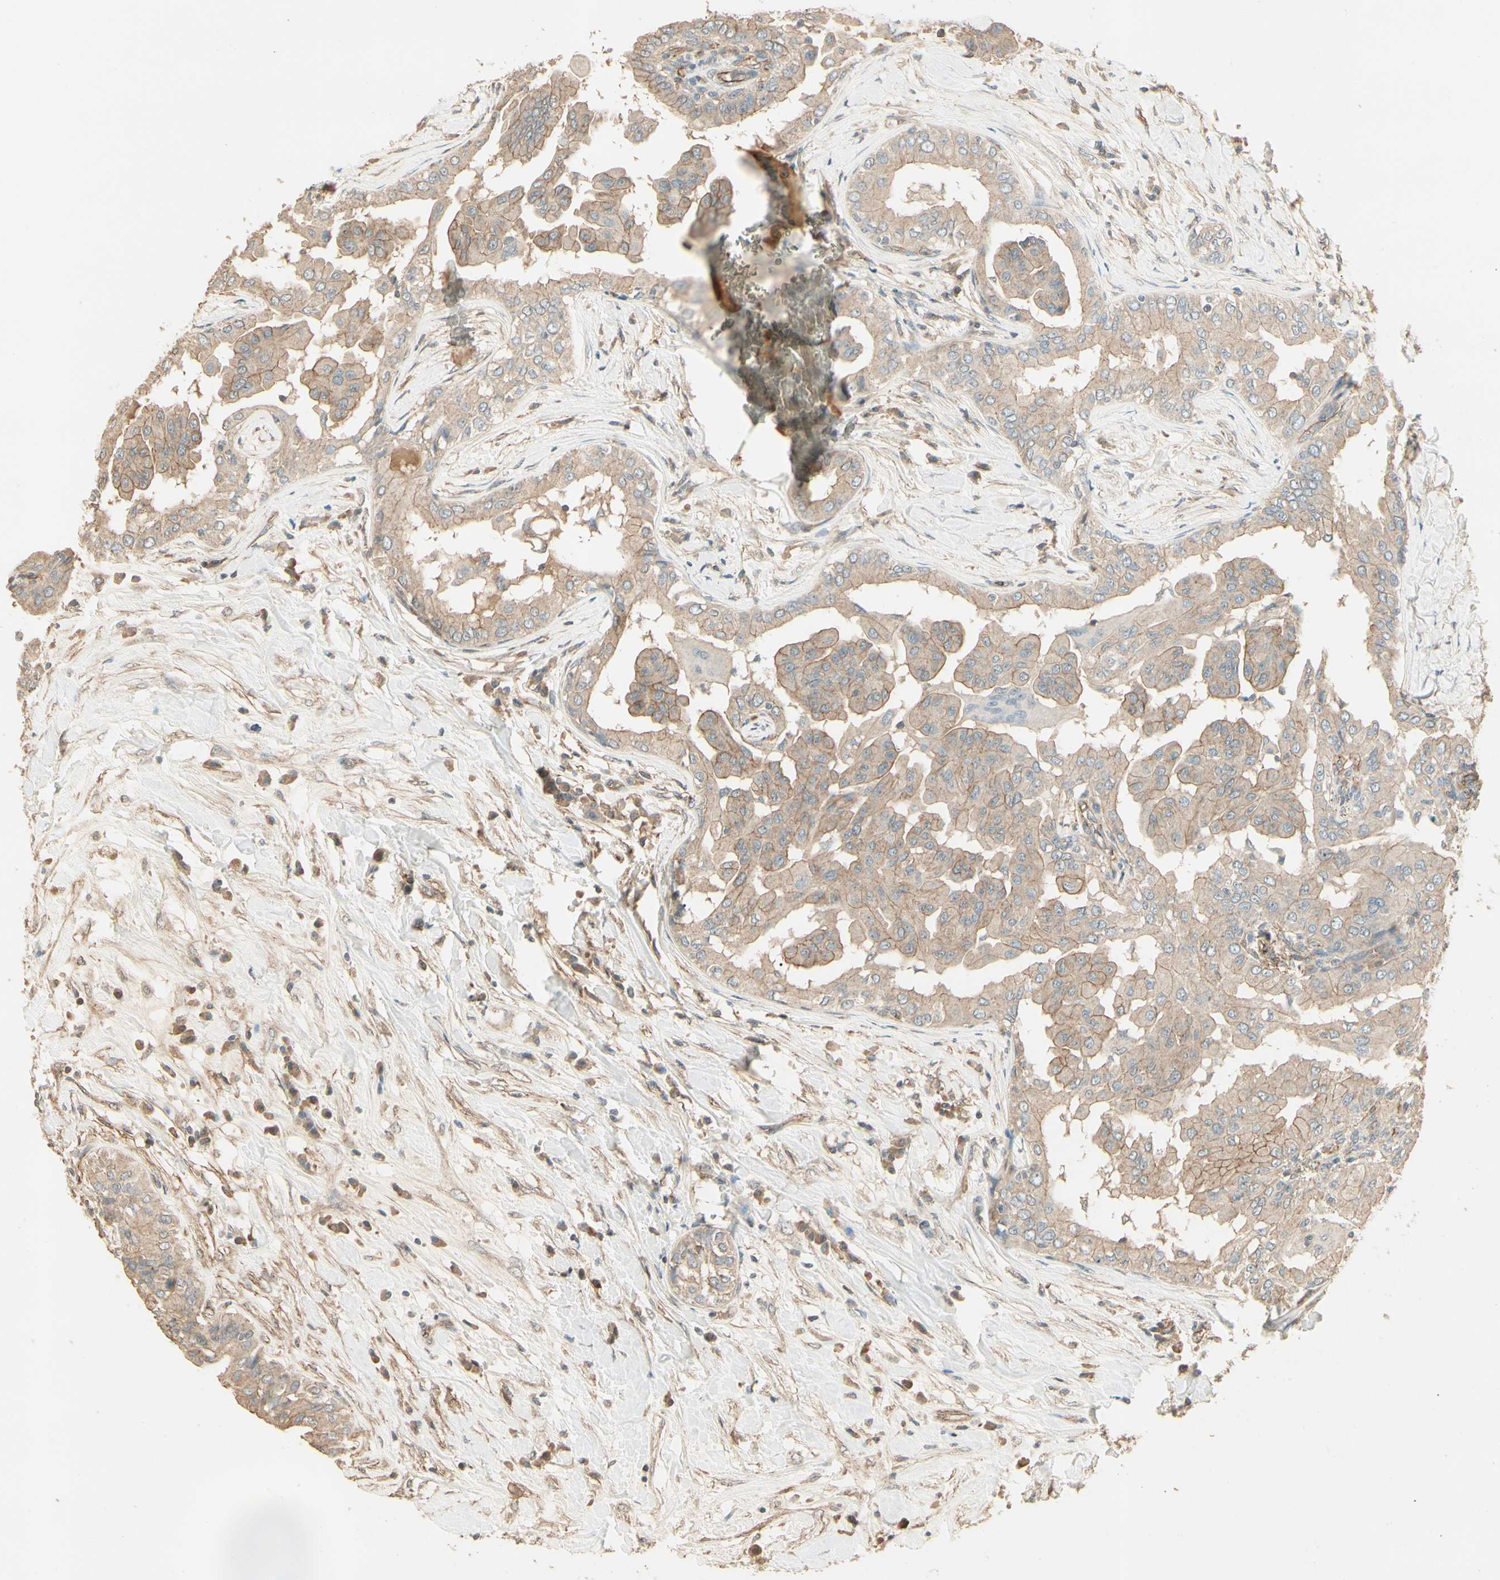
{"staining": {"intensity": "weak", "quantity": ">75%", "location": "cytoplasmic/membranous"}, "tissue": "thyroid cancer", "cell_type": "Tumor cells", "image_type": "cancer", "snomed": [{"axis": "morphology", "description": "Papillary adenocarcinoma, NOS"}, {"axis": "topography", "description": "Thyroid gland"}], "caption": "Weak cytoplasmic/membranous staining is appreciated in about >75% of tumor cells in thyroid papillary adenocarcinoma.", "gene": "RNF180", "patient": {"sex": "male", "age": 33}}